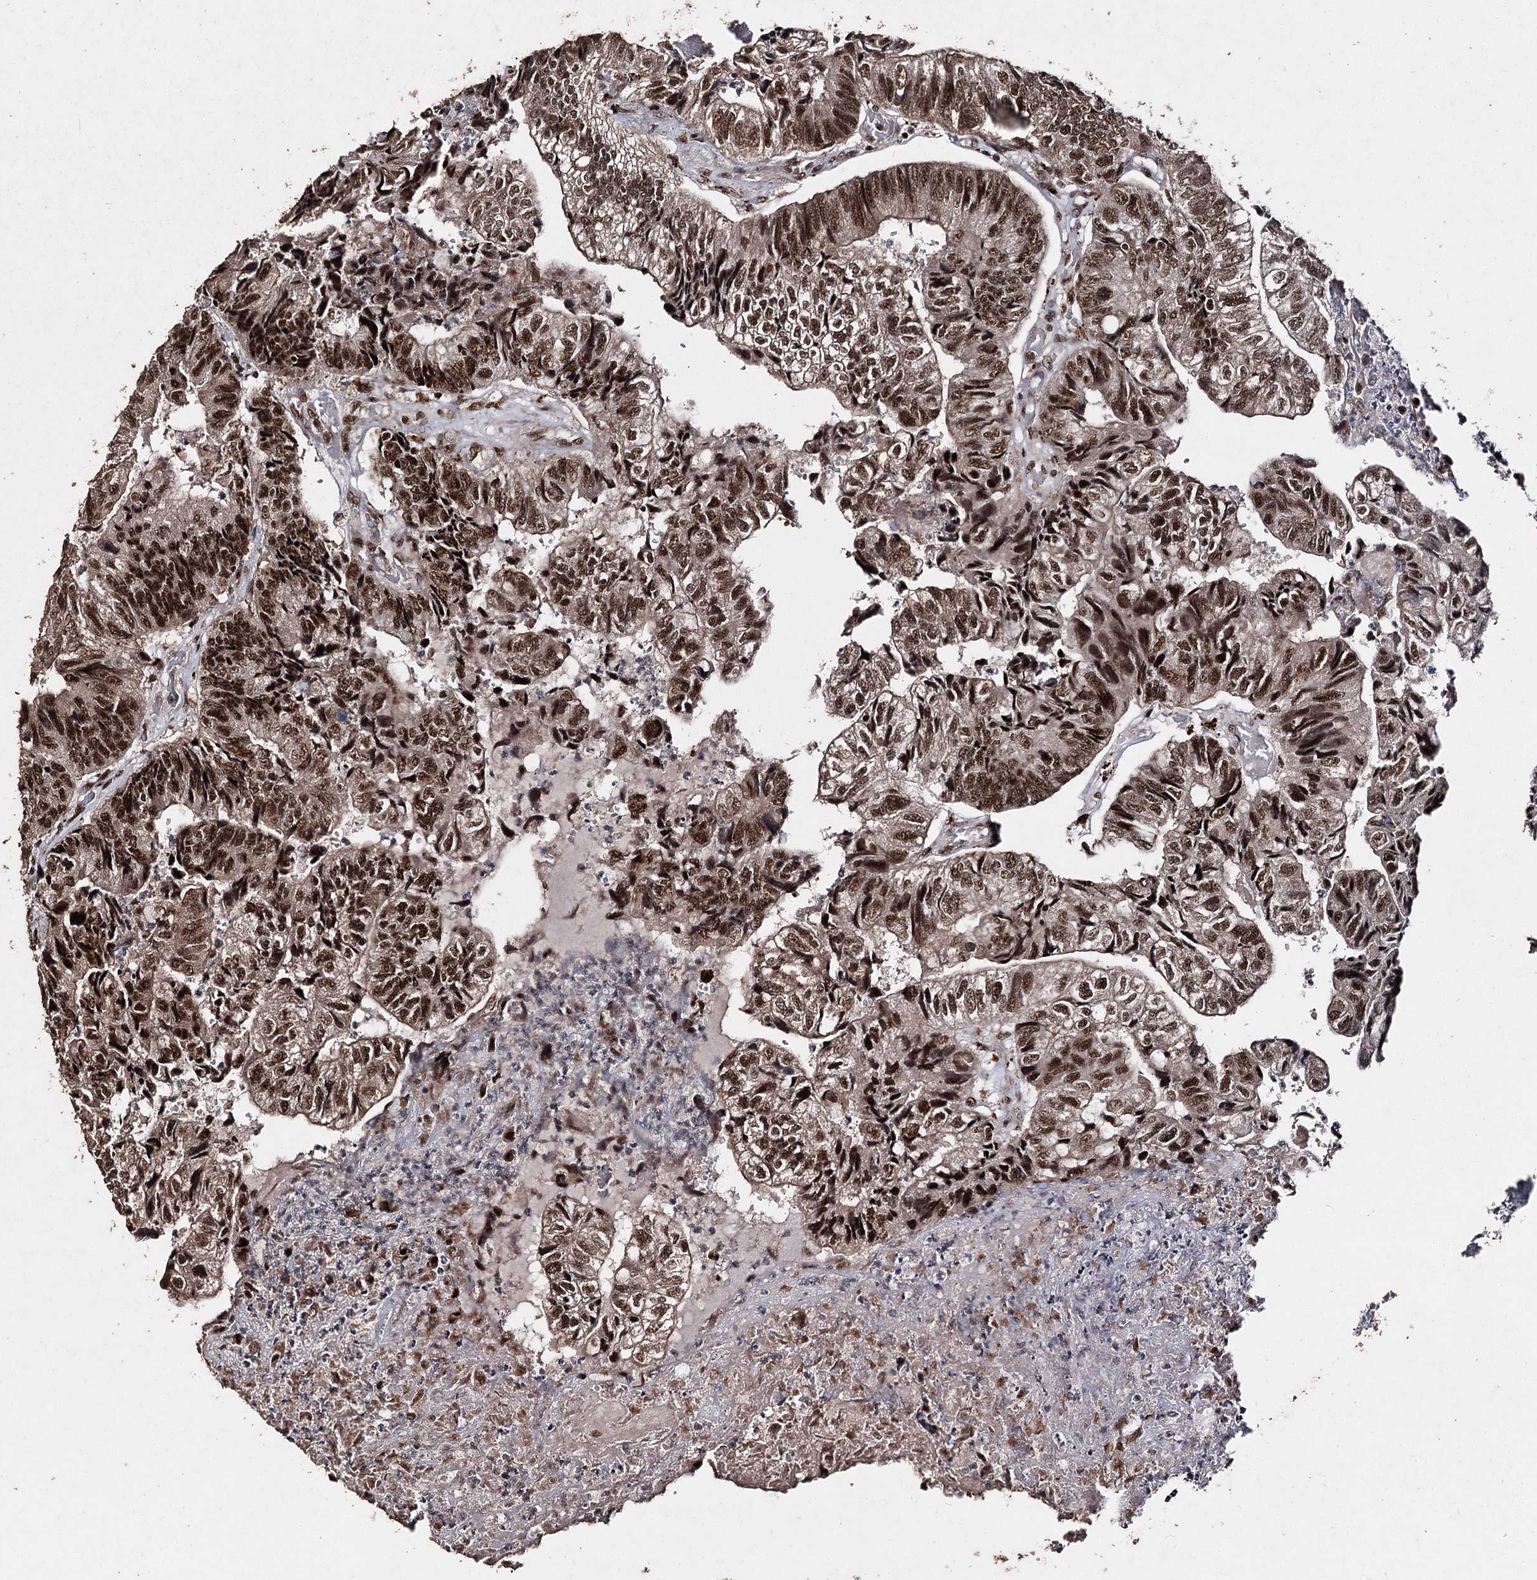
{"staining": {"intensity": "strong", "quantity": ">75%", "location": "nuclear"}, "tissue": "colorectal cancer", "cell_type": "Tumor cells", "image_type": "cancer", "snomed": [{"axis": "morphology", "description": "Adenocarcinoma, NOS"}, {"axis": "topography", "description": "Colon"}], "caption": "Adenocarcinoma (colorectal) tissue shows strong nuclear expression in about >75% of tumor cells, visualized by immunohistochemistry.", "gene": "U2SURP", "patient": {"sex": "female", "age": 67}}